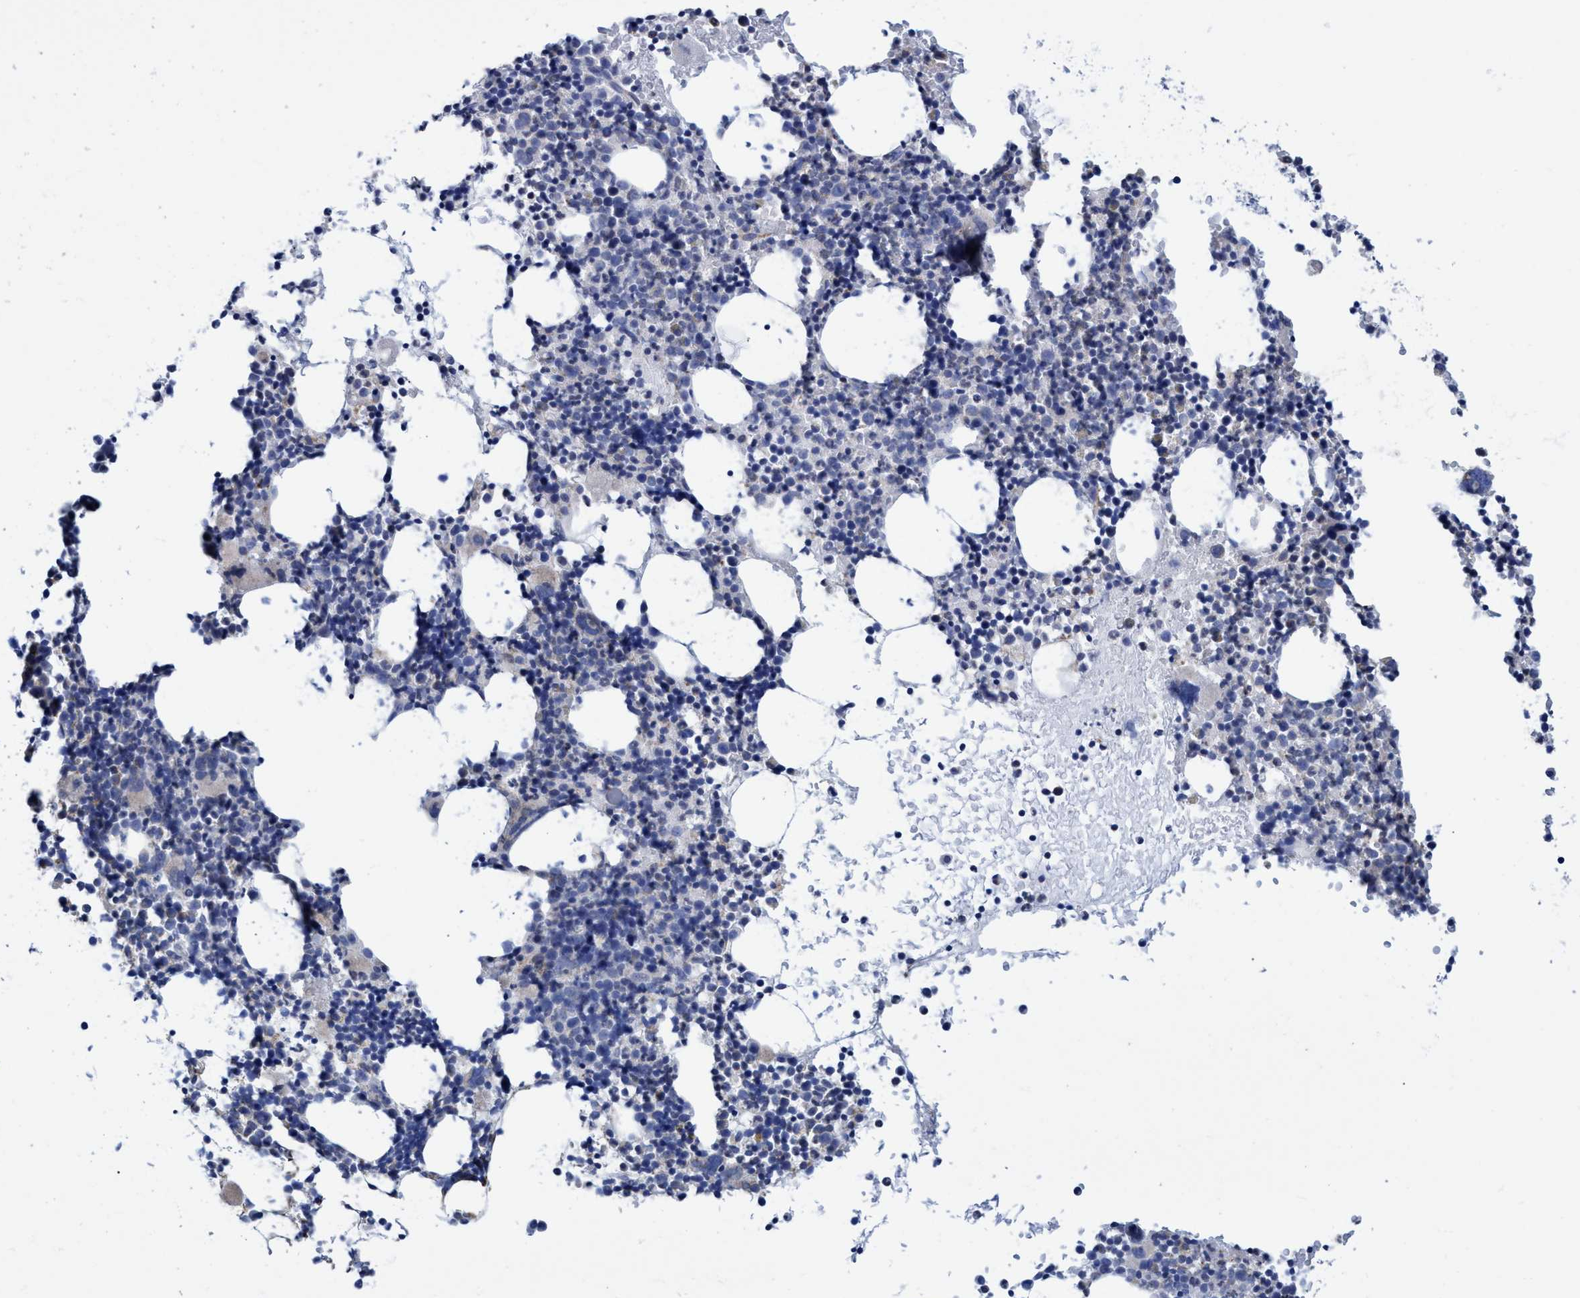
{"staining": {"intensity": "negative", "quantity": "none", "location": "none"}, "tissue": "bone marrow", "cell_type": "Hematopoietic cells", "image_type": "normal", "snomed": [{"axis": "morphology", "description": "Normal tissue, NOS"}, {"axis": "morphology", "description": "Inflammation, NOS"}, {"axis": "topography", "description": "Bone marrow"}], "caption": "Immunohistochemical staining of benign bone marrow displays no significant positivity in hematopoietic cells.", "gene": "ZNF750", "patient": {"sex": "male", "age": 78}}